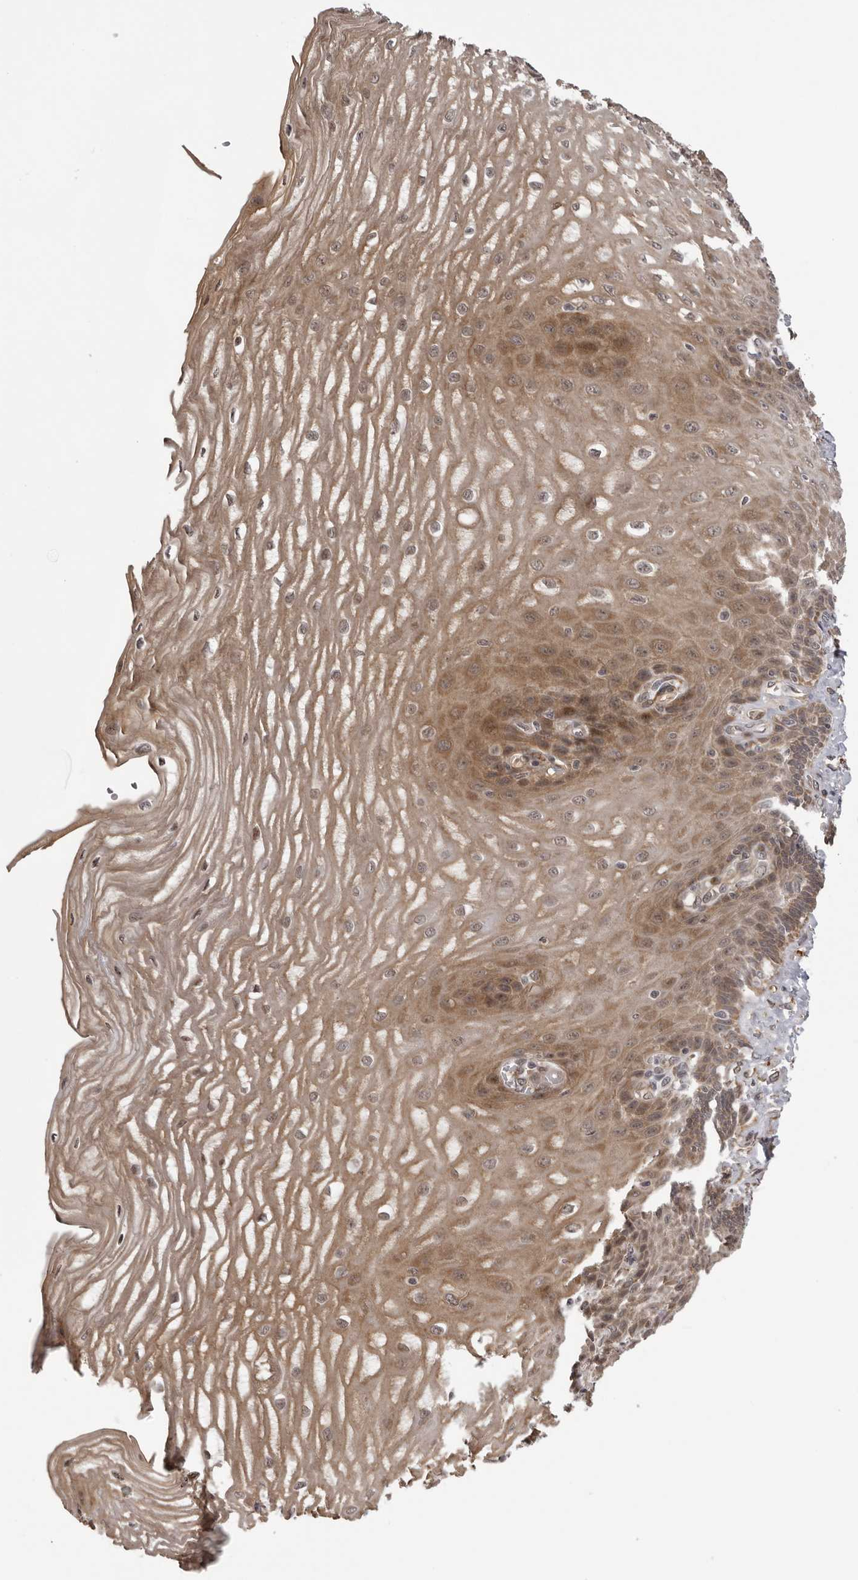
{"staining": {"intensity": "moderate", "quantity": ">75%", "location": "cytoplasmic/membranous"}, "tissue": "esophagus", "cell_type": "Squamous epithelial cells", "image_type": "normal", "snomed": [{"axis": "morphology", "description": "Normal tissue, NOS"}, {"axis": "topography", "description": "Esophagus"}], "caption": "Immunohistochemistry (IHC) (DAB) staining of normal human esophagus reveals moderate cytoplasmic/membranous protein staining in about >75% of squamous epithelial cells. The protein is stained brown, and the nuclei are stained in blue (DAB IHC with brightfield microscopy, high magnification).", "gene": "DNAH14", "patient": {"sex": "male", "age": 54}}